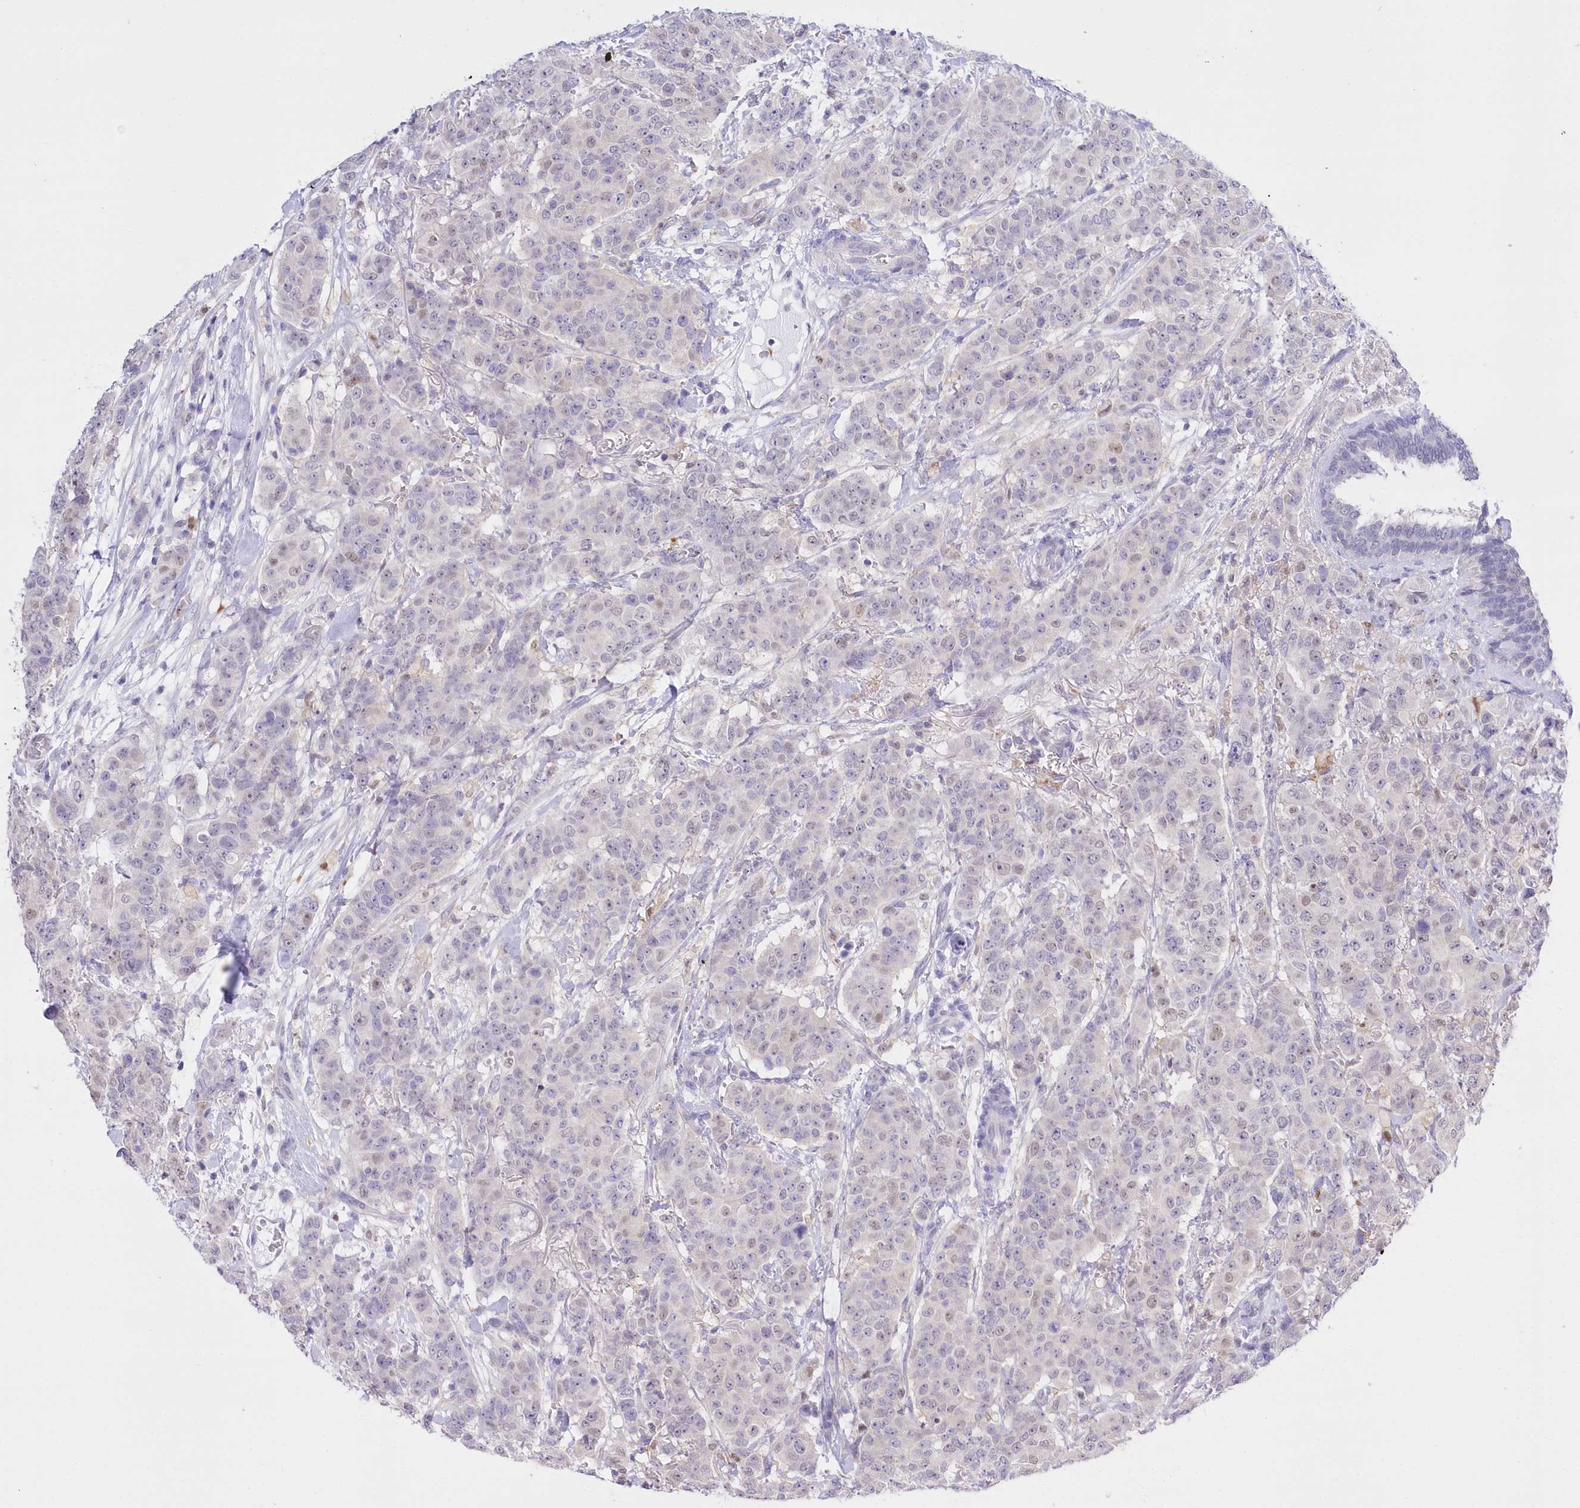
{"staining": {"intensity": "negative", "quantity": "none", "location": "none"}, "tissue": "breast cancer", "cell_type": "Tumor cells", "image_type": "cancer", "snomed": [{"axis": "morphology", "description": "Duct carcinoma"}, {"axis": "topography", "description": "Breast"}], "caption": "Micrograph shows no protein staining in tumor cells of breast intraductal carcinoma tissue.", "gene": "UBA6", "patient": {"sex": "female", "age": 40}}